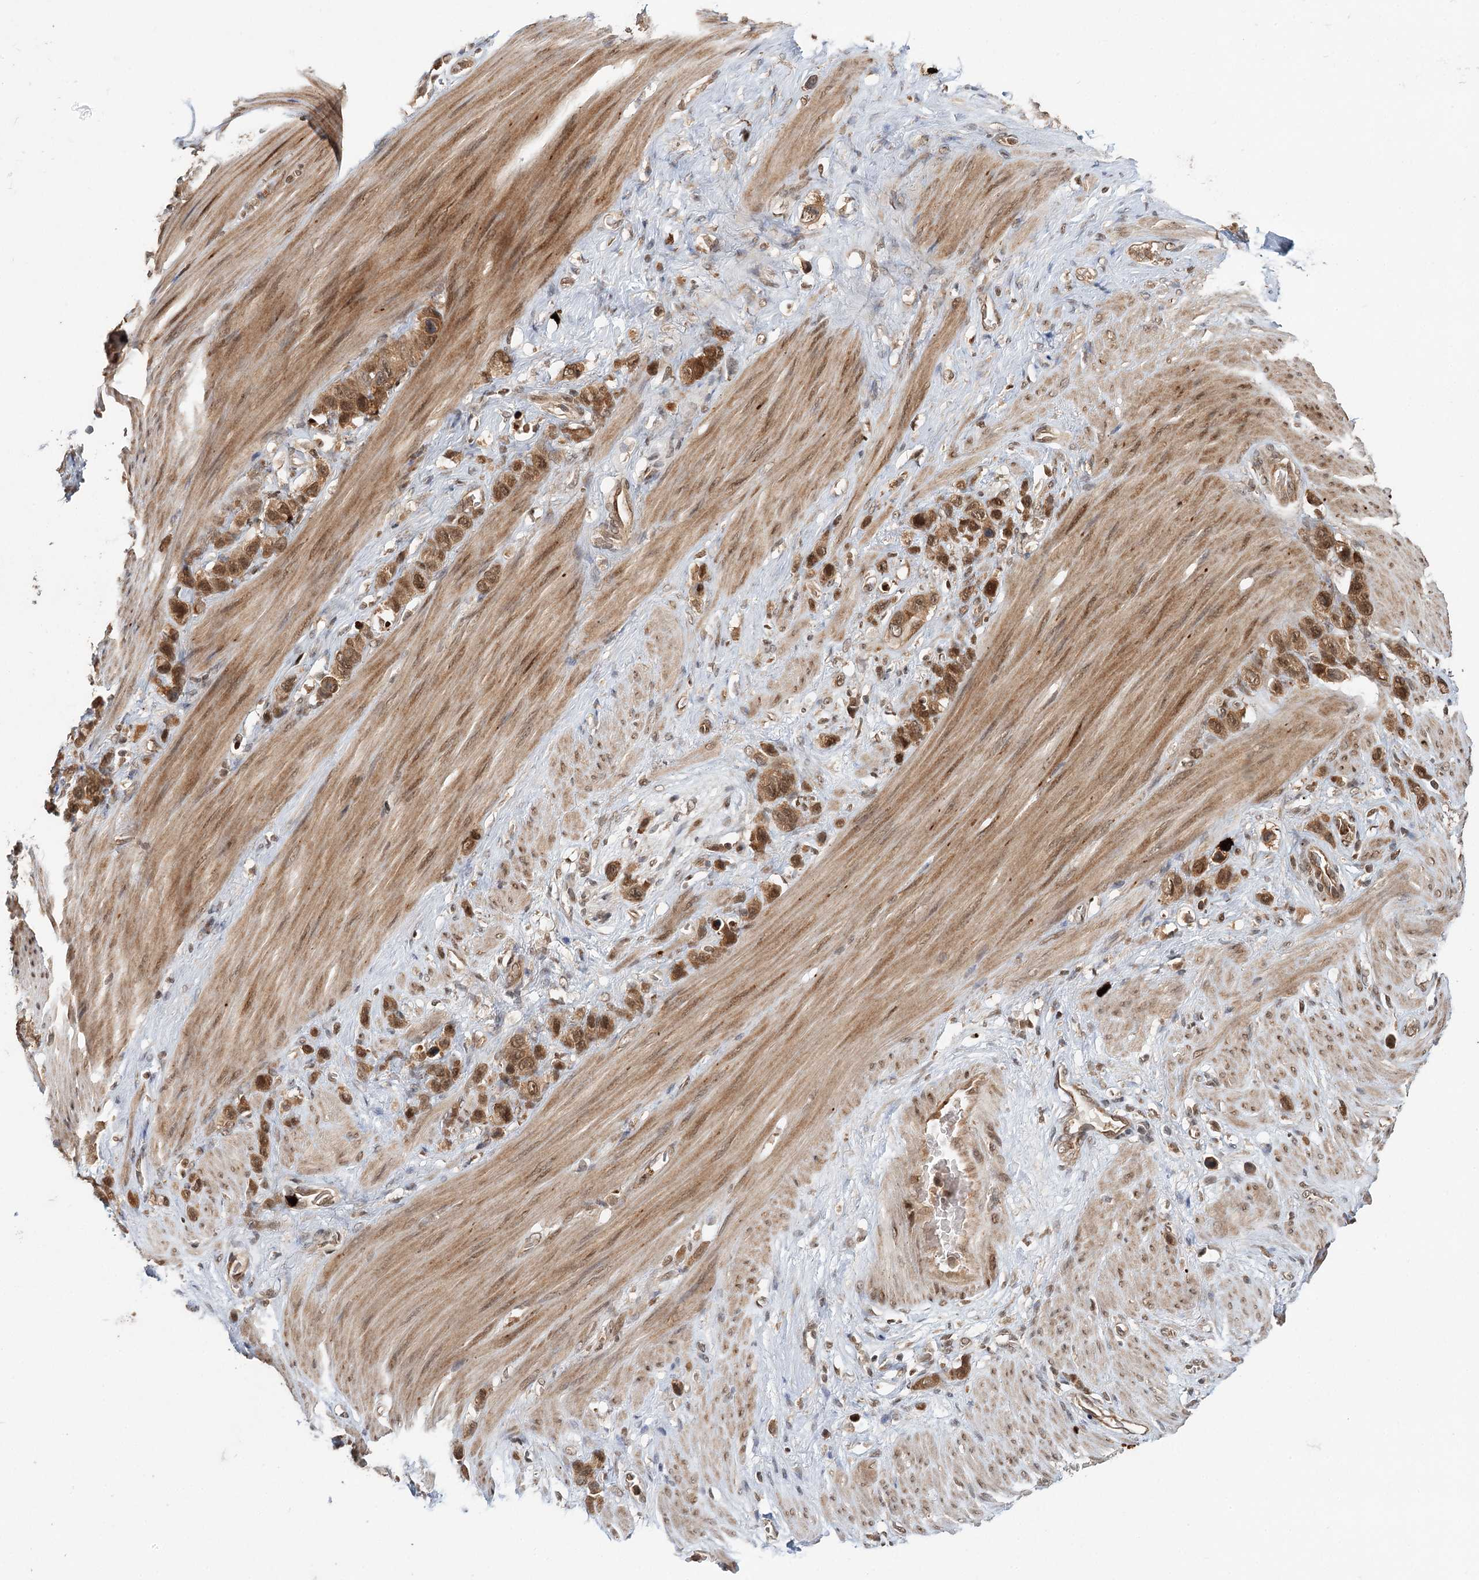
{"staining": {"intensity": "moderate", "quantity": ">75%", "location": "cytoplasmic/membranous,nuclear"}, "tissue": "stomach cancer", "cell_type": "Tumor cells", "image_type": "cancer", "snomed": [{"axis": "morphology", "description": "Adenocarcinoma, NOS"}, {"axis": "morphology", "description": "Adenocarcinoma, High grade"}, {"axis": "topography", "description": "Stomach, upper"}, {"axis": "topography", "description": "Stomach, lower"}], "caption": "Brown immunohistochemical staining in stomach cancer reveals moderate cytoplasmic/membranous and nuclear positivity in about >75% of tumor cells.", "gene": "N6AMT1", "patient": {"sex": "female", "age": 65}}